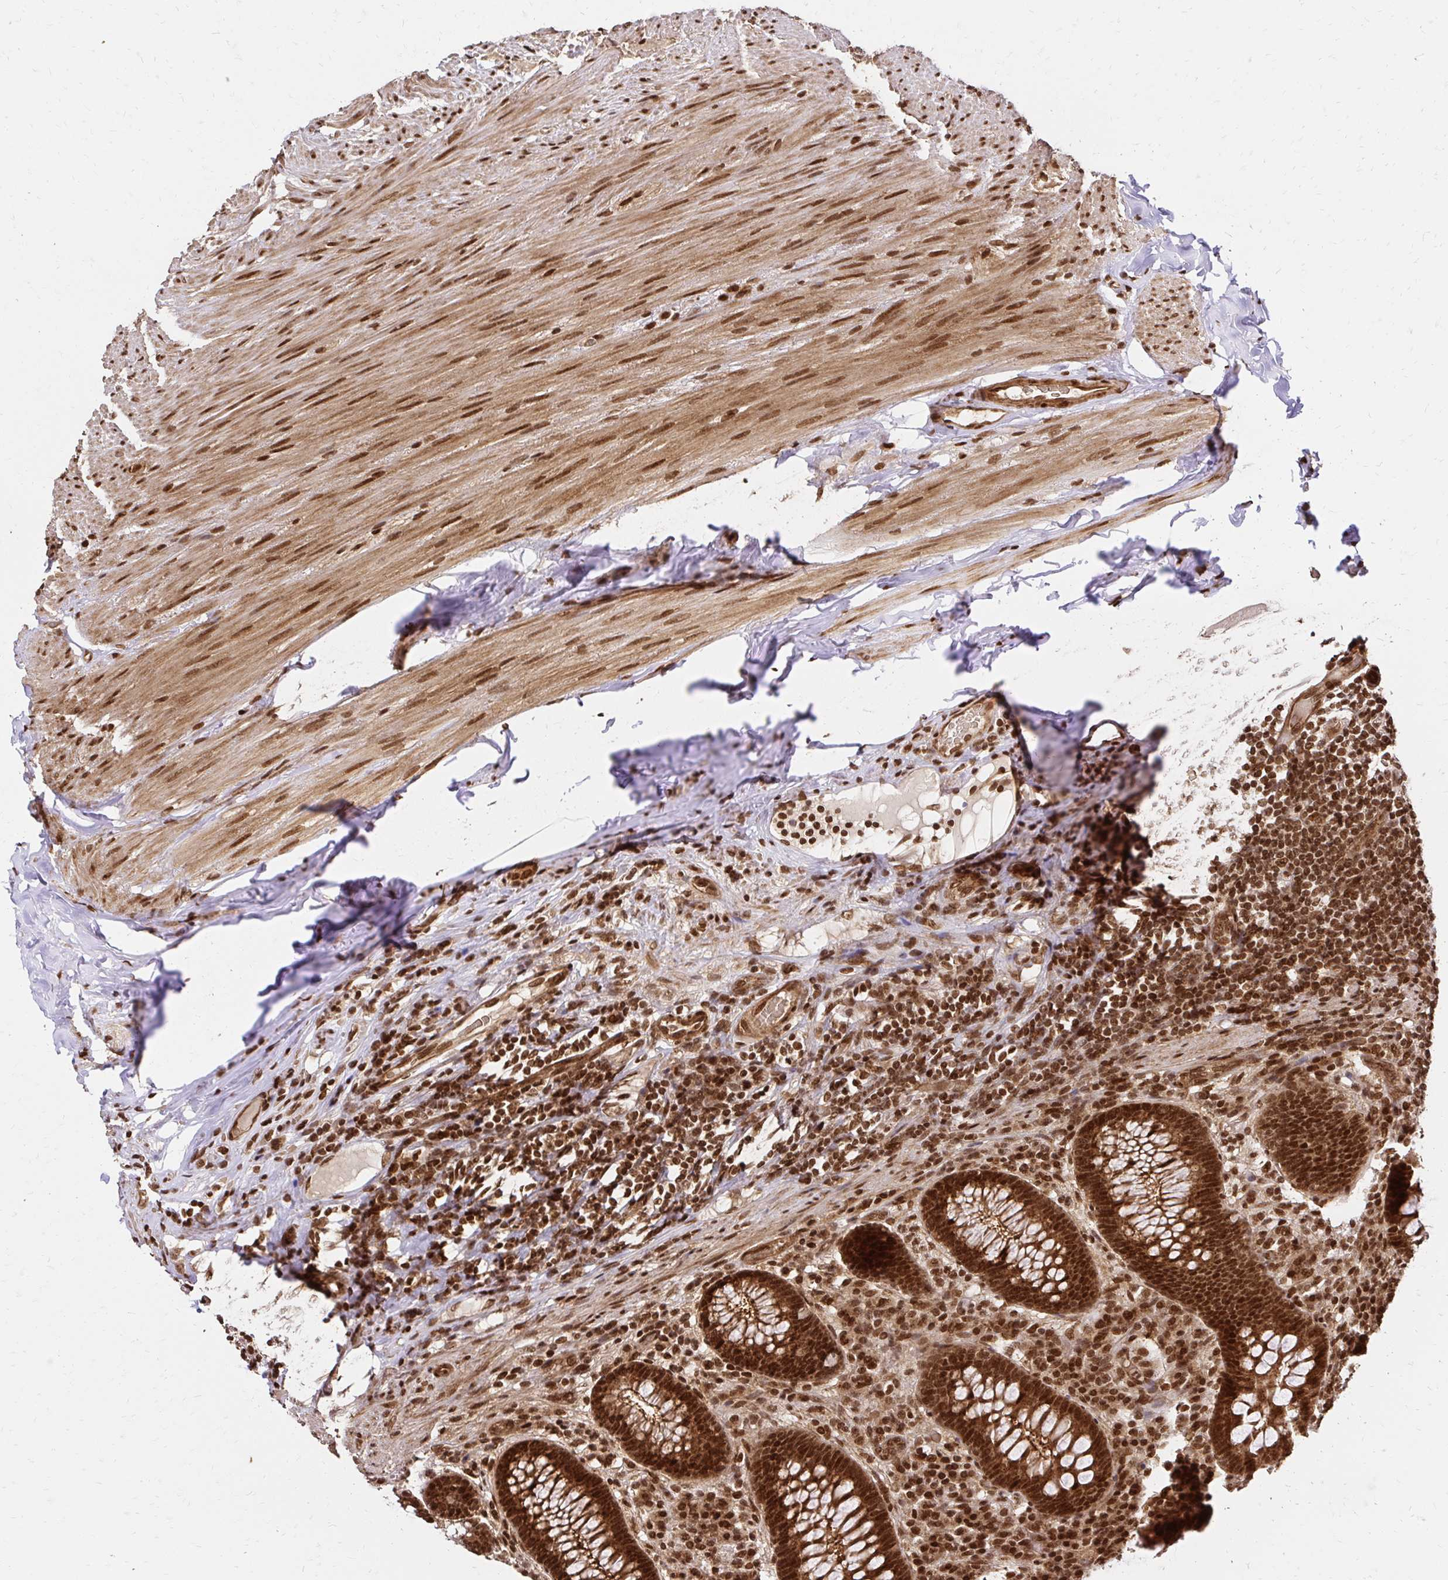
{"staining": {"intensity": "strong", "quantity": ">75%", "location": "cytoplasmic/membranous,nuclear"}, "tissue": "appendix", "cell_type": "Glandular cells", "image_type": "normal", "snomed": [{"axis": "morphology", "description": "Normal tissue, NOS"}, {"axis": "topography", "description": "Appendix"}], "caption": "Protein analysis of benign appendix reveals strong cytoplasmic/membranous,nuclear staining in about >75% of glandular cells.", "gene": "GLYR1", "patient": {"sex": "male", "age": 71}}